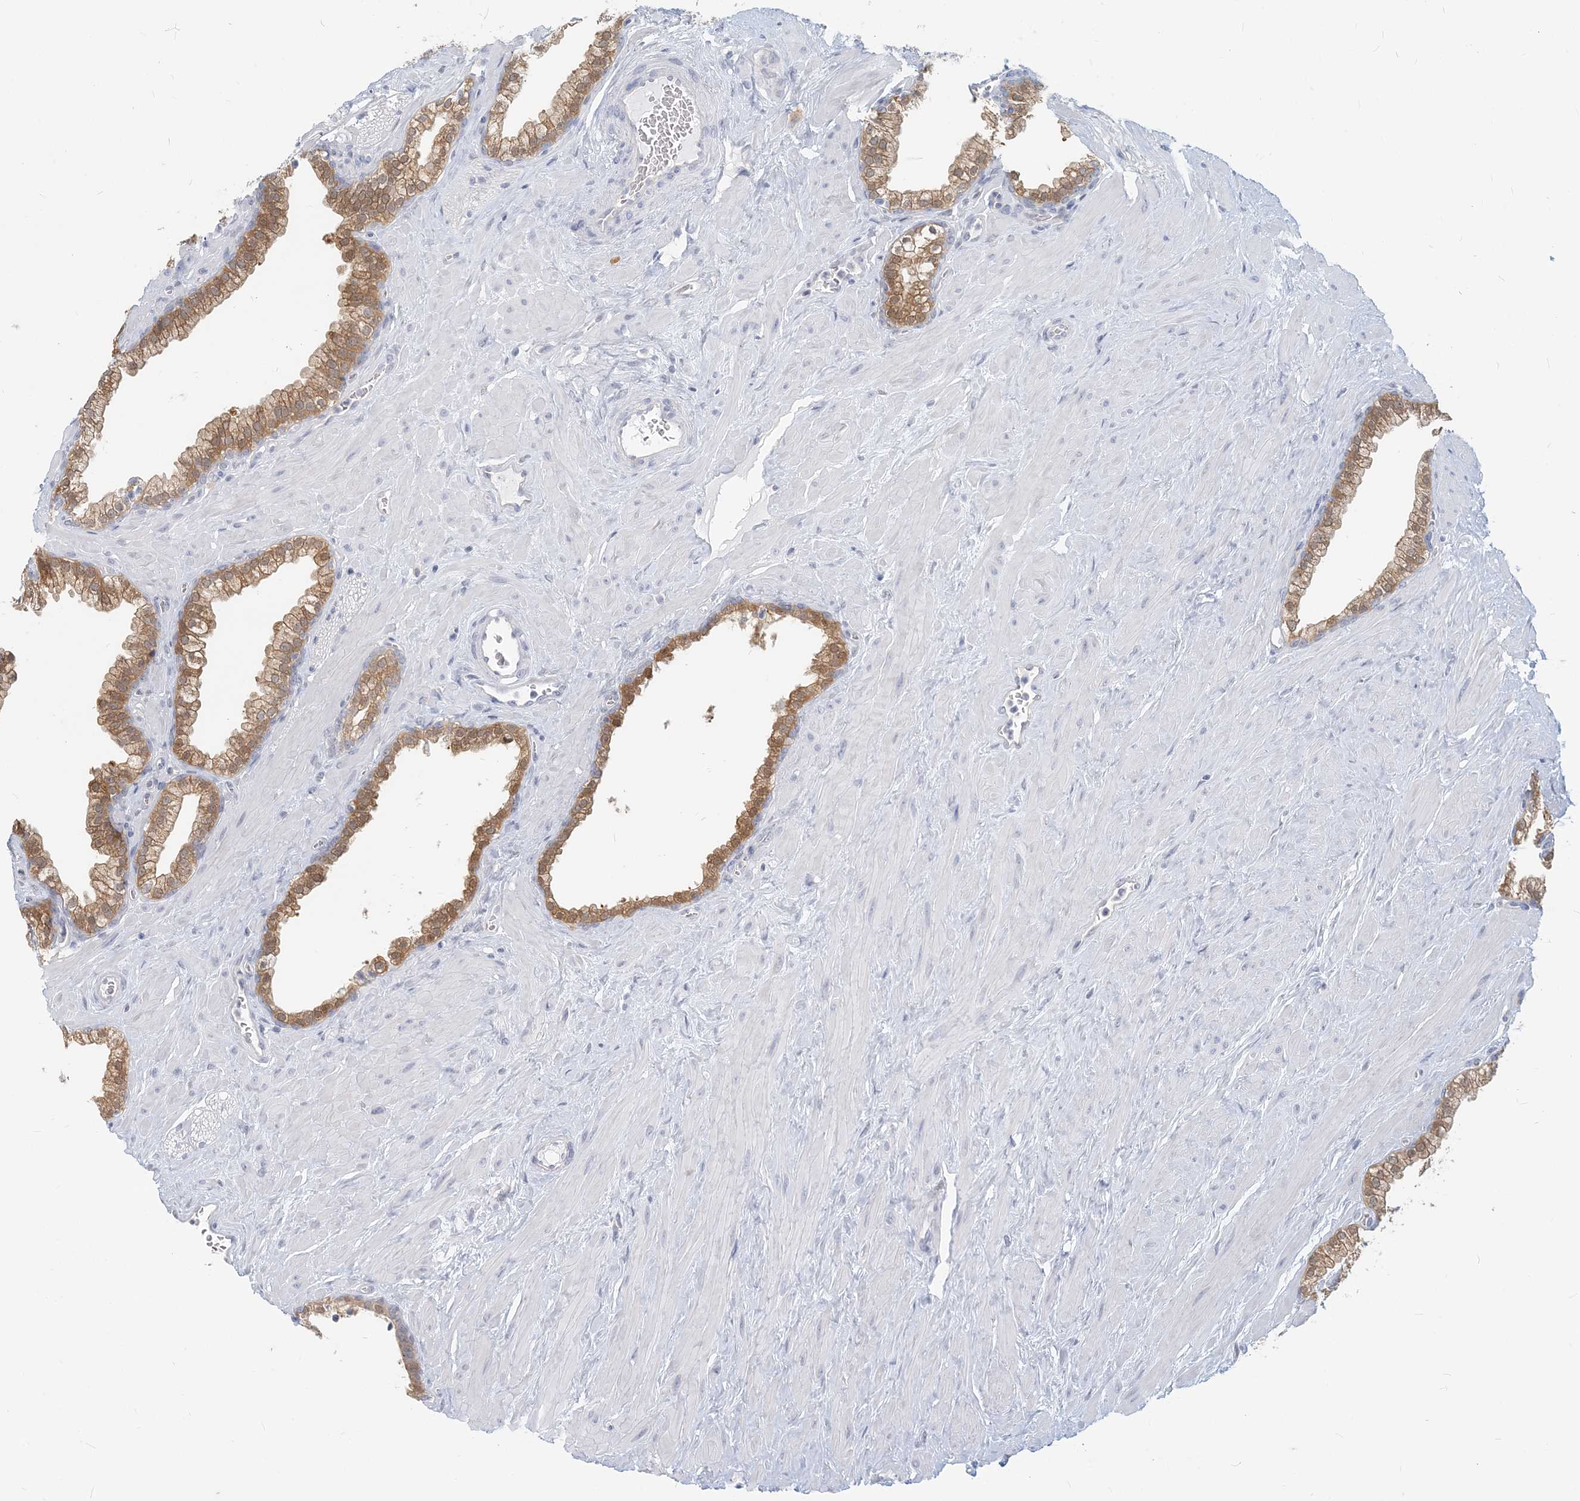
{"staining": {"intensity": "moderate", "quantity": ">75%", "location": "cytoplasmic/membranous"}, "tissue": "prostate", "cell_type": "Glandular cells", "image_type": "normal", "snomed": [{"axis": "morphology", "description": "Normal tissue, NOS"}, {"axis": "morphology", "description": "Urothelial carcinoma, Low grade"}, {"axis": "topography", "description": "Urinary bladder"}, {"axis": "topography", "description": "Prostate"}], "caption": "Immunohistochemistry (IHC) histopathology image of unremarkable prostate stained for a protein (brown), which demonstrates medium levels of moderate cytoplasmic/membranous positivity in about >75% of glandular cells.", "gene": "GMPPA", "patient": {"sex": "male", "age": 60}}